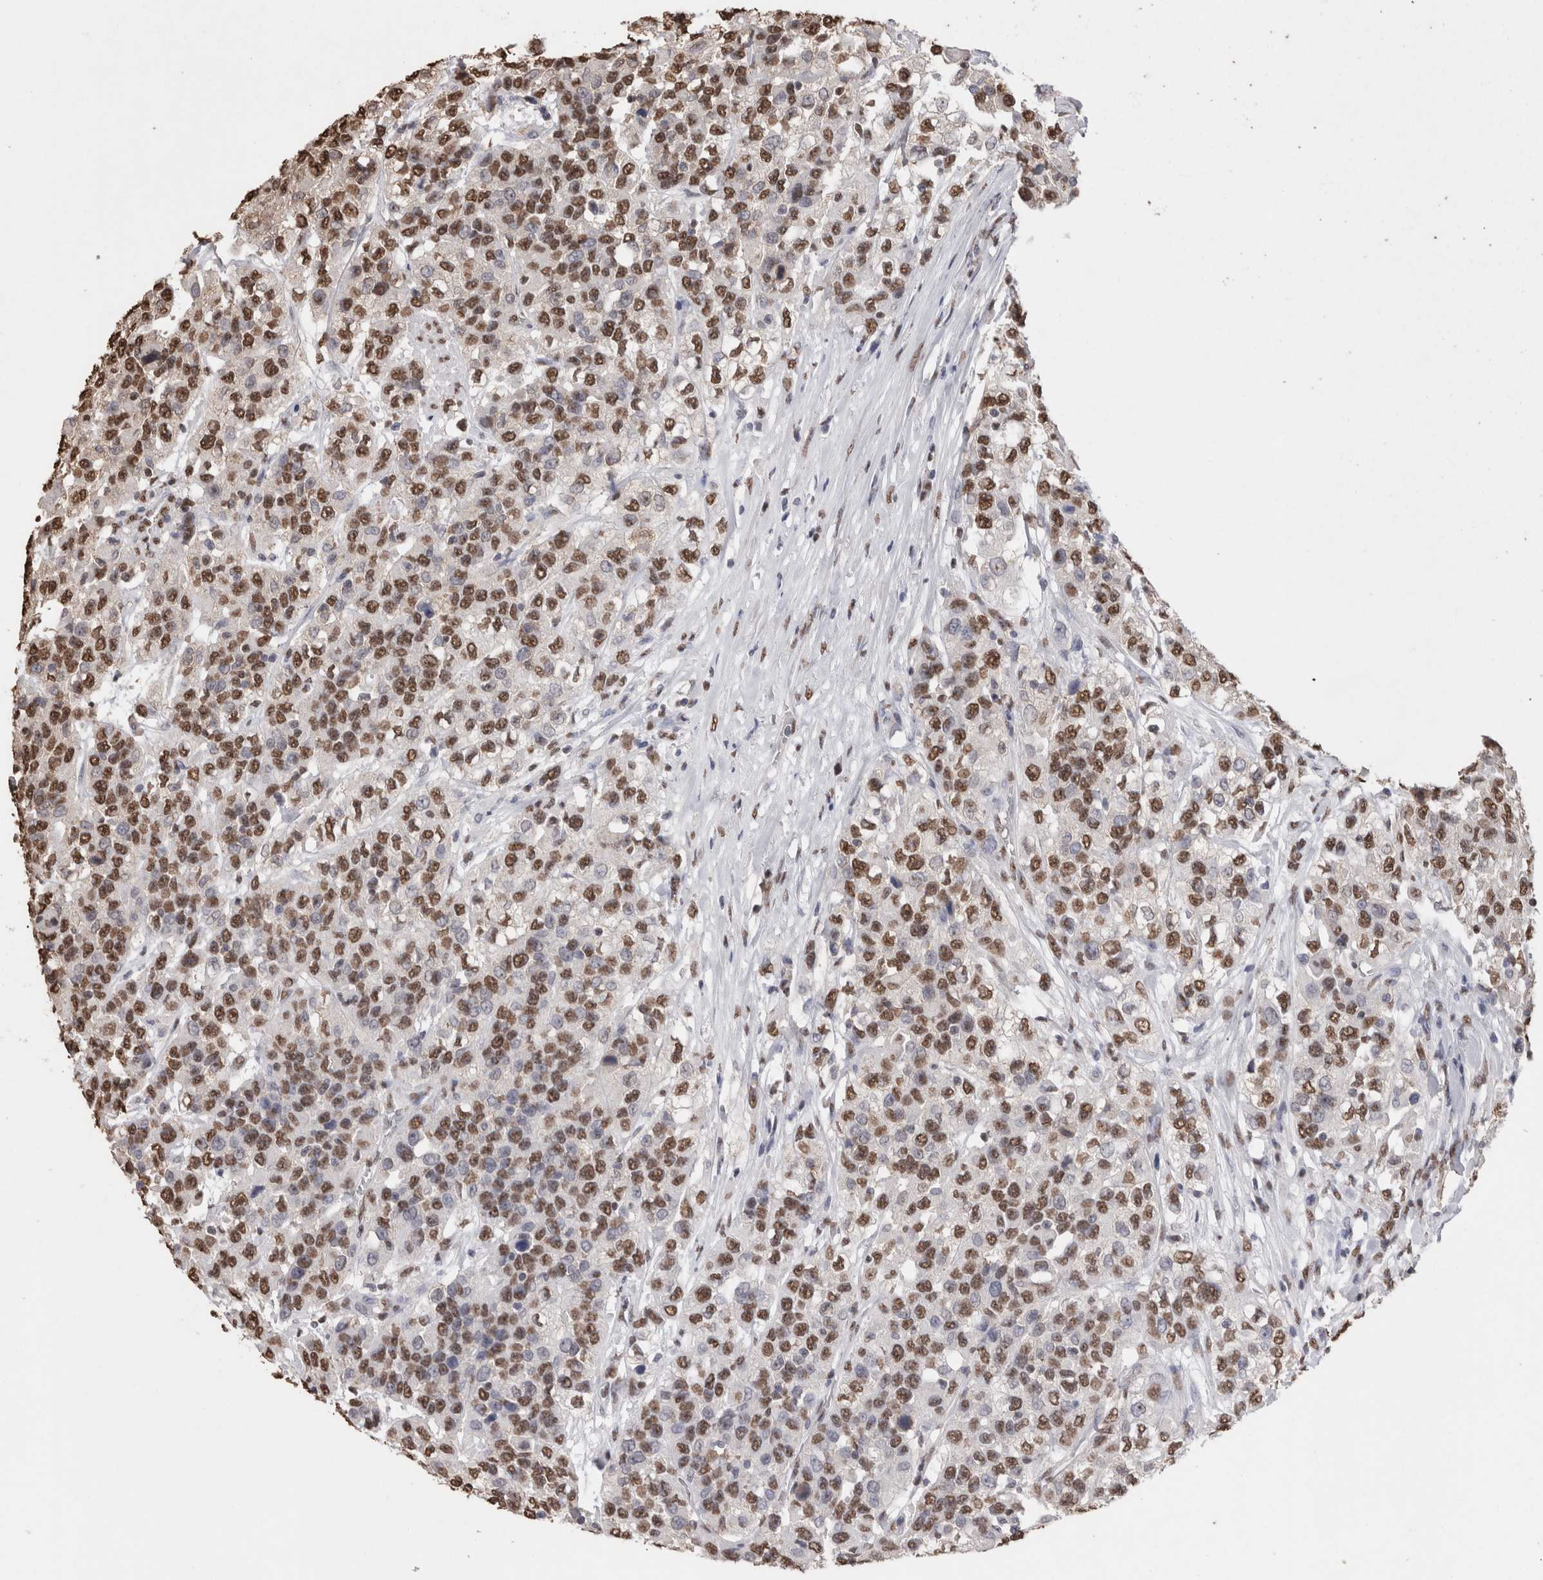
{"staining": {"intensity": "moderate", "quantity": ">75%", "location": "nuclear"}, "tissue": "urothelial cancer", "cell_type": "Tumor cells", "image_type": "cancer", "snomed": [{"axis": "morphology", "description": "Urothelial carcinoma, High grade"}, {"axis": "topography", "description": "Urinary bladder"}], "caption": "A brown stain labels moderate nuclear expression of a protein in human urothelial carcinoma (high-grade) tumor cells.", "gene": "NTHL1", "patient": {"sex": "female", "age": 80}}